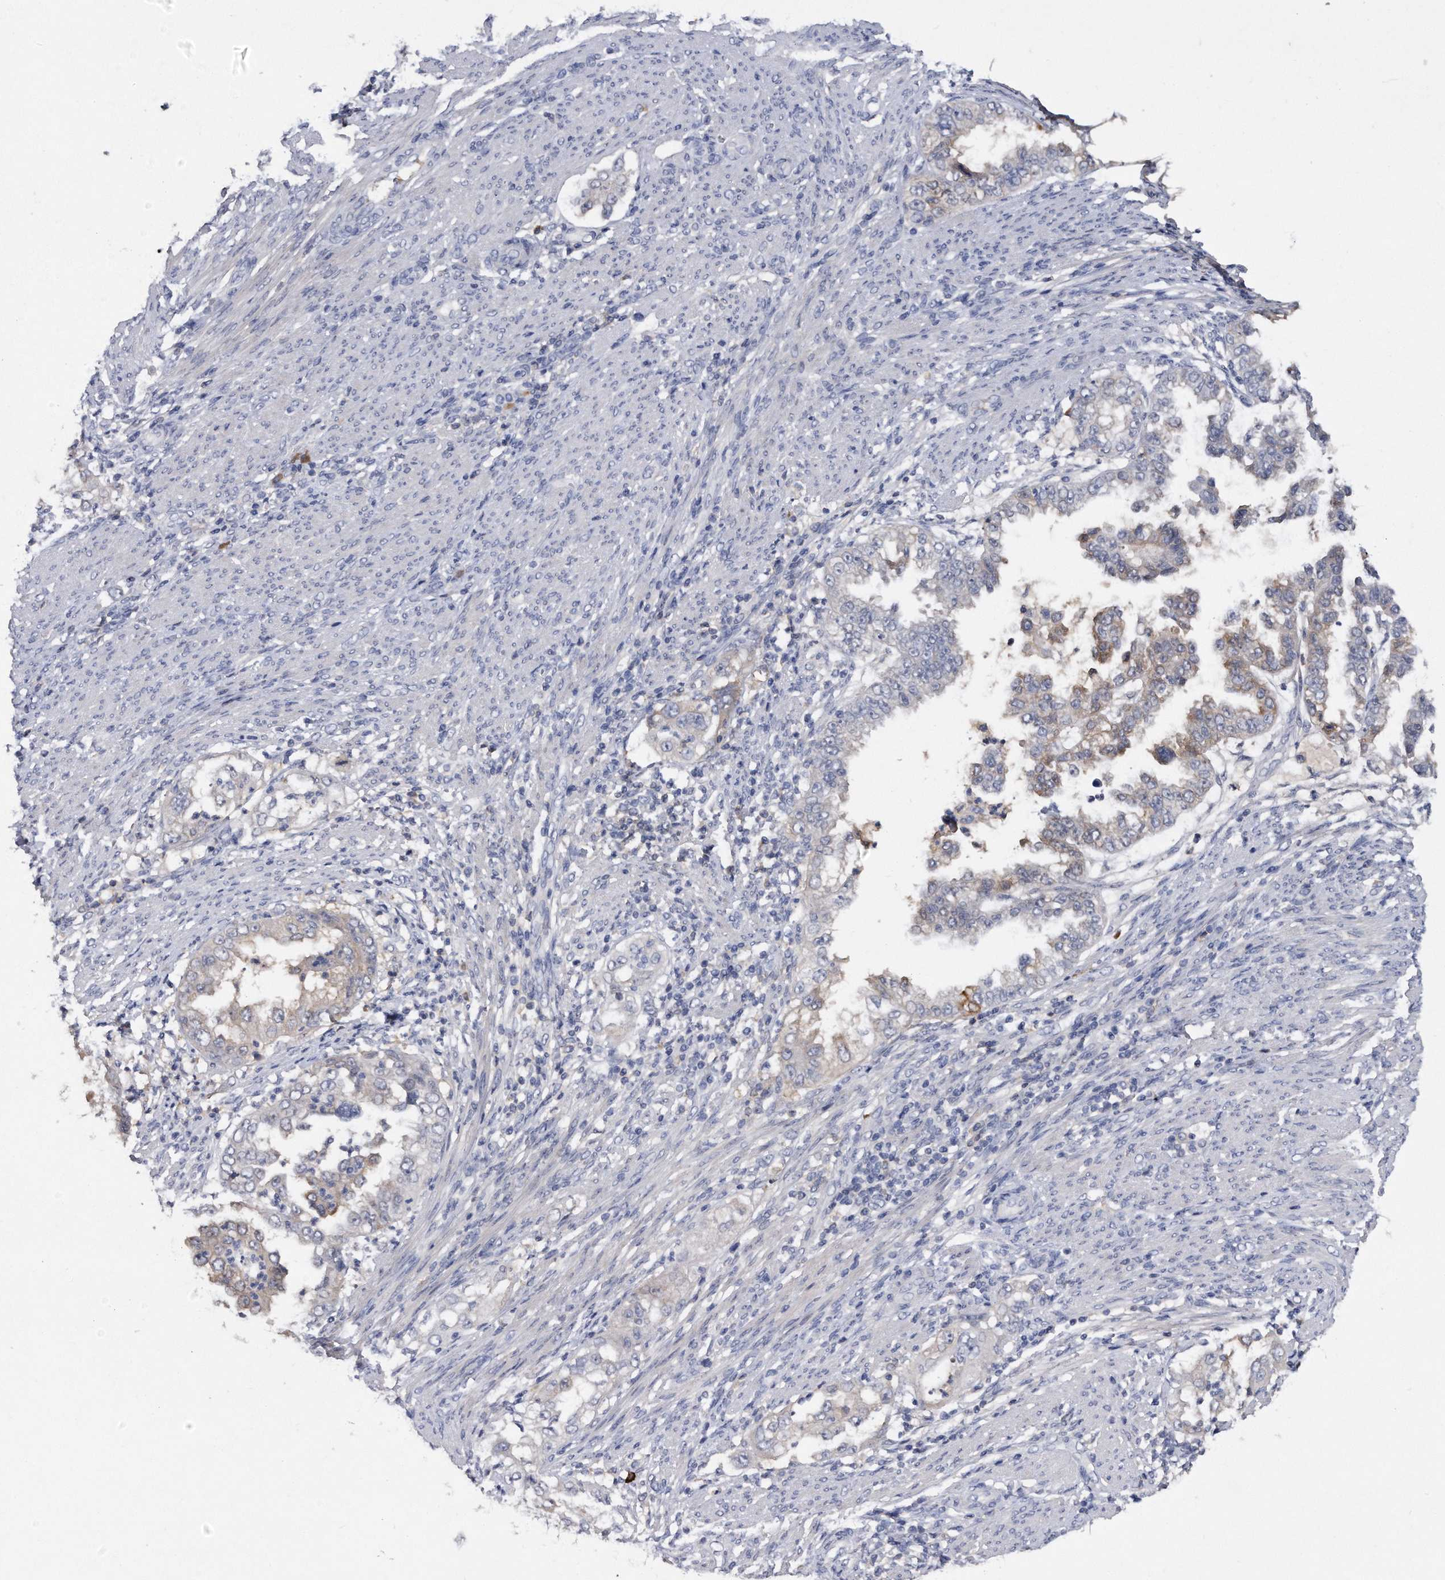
{"staining": {"intensity": "weak", "quantity": "<25%", "location": "cytoplasmic/membranous"}, "tissue": "endometrial cancer", "cell_type": "Tumor cells", "image_type": "cancer", "snomed": [{"axis": "morphology", "description": "Adenocarcinoma, NOS"}, {"axis": "topography", "description": "Endometrium"}], "caption": "An IHC image of endometrial cancer (adenocarcinoma) is shown. There is no staining in tumor cells of endometrial cancer (adenocarcinoma).", "gene": "ASNS", "patient": {"sex": "female", "age": 85}}